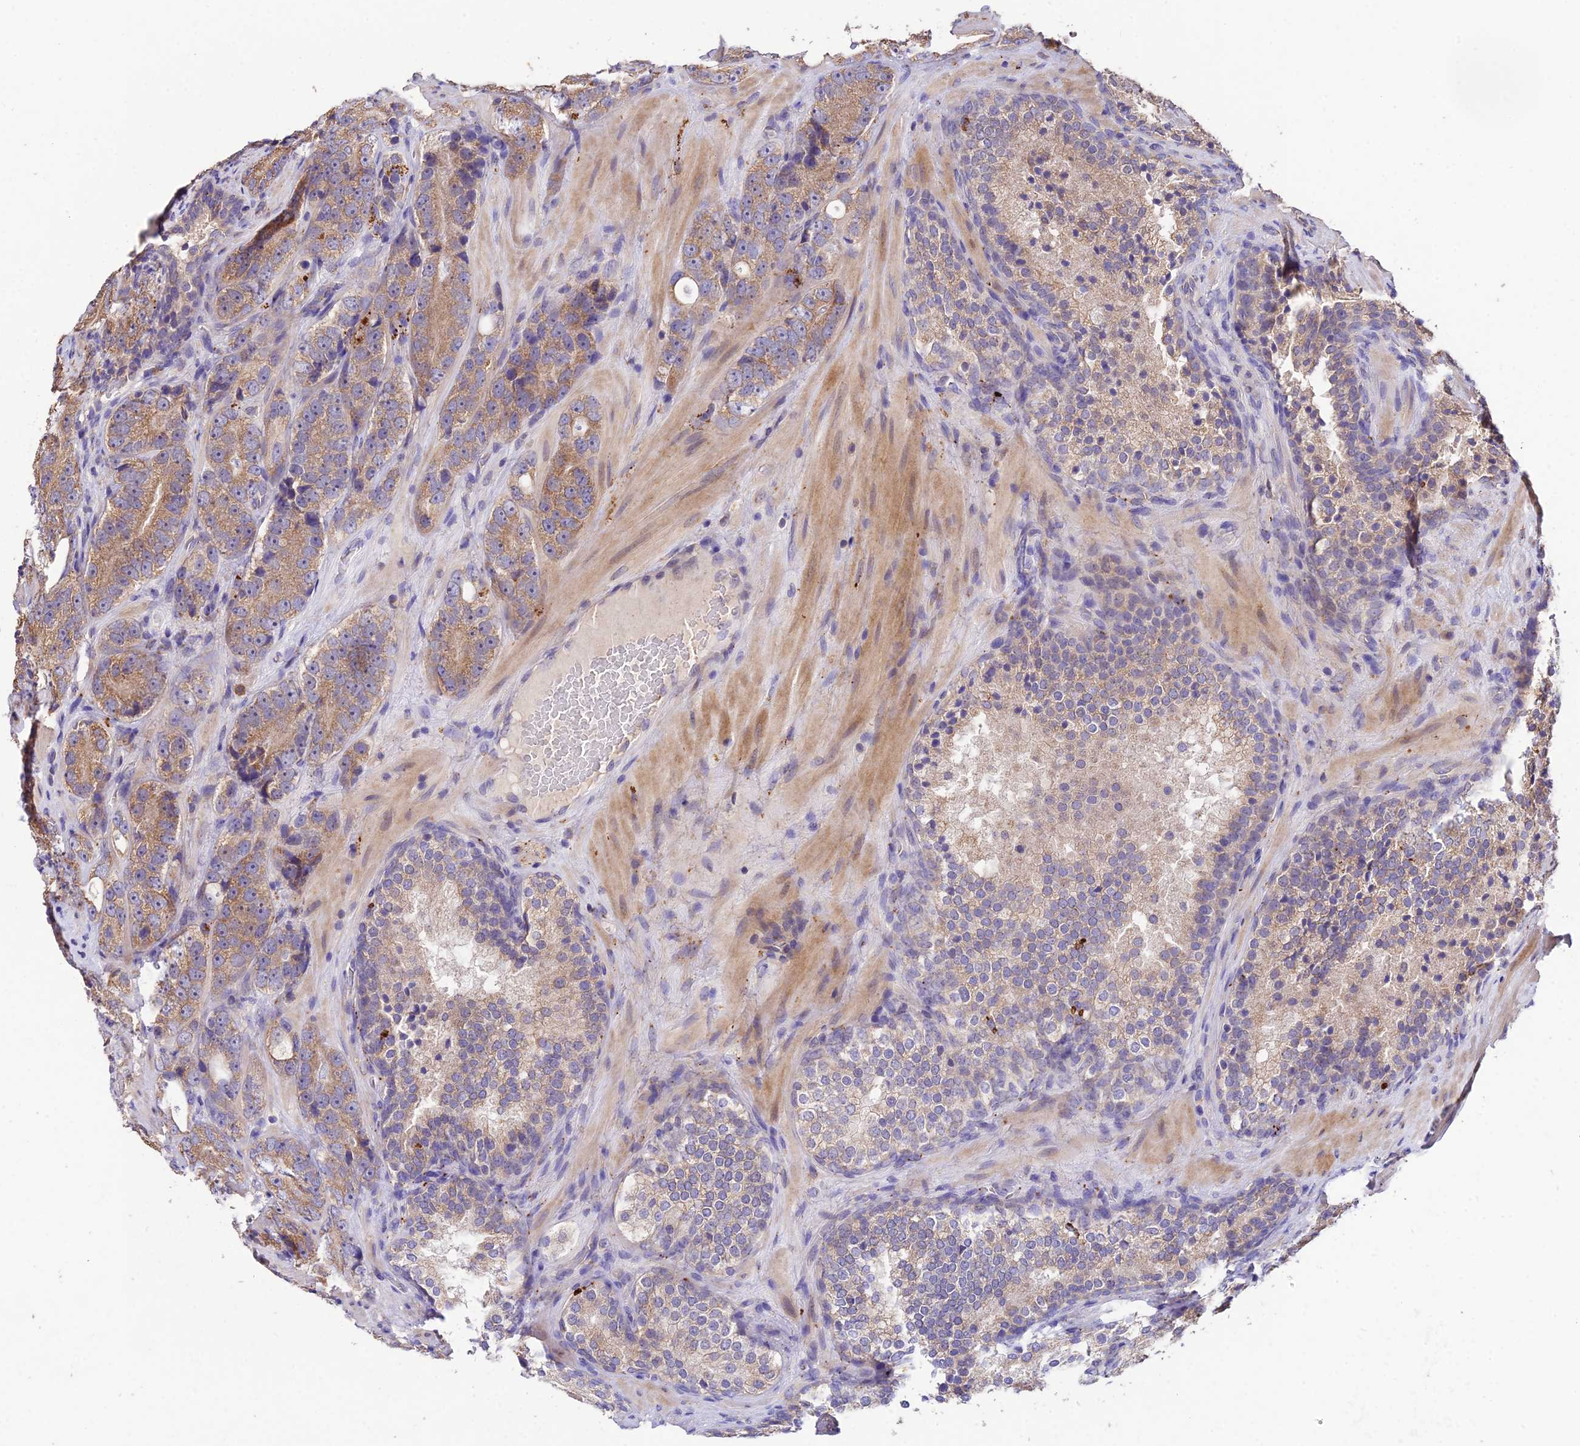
{"staining": {"intensity": "moderate", "quantity": ">75%", "location": "cytoplasmic/membranous"}, "tissue": "prostate cancer", "cell_type": "Tumor cells", "image_type": "cancer", "snomed": [{"axis": "morphology", "description": "Adenocarcinoma, High grade"}, {"axis": "topography", "description": "Prostate"}], "caption": "This image displays prostate cancer stained with immunohistochemistry (IHC) to label a protein in brown. The cytoplasmic/membranous of tumor cells show moderate positivity for the protein. Nuclei are counter-stained blue.", "gene": "SDHD", "patient": {"sex": "male", "age": 56}}